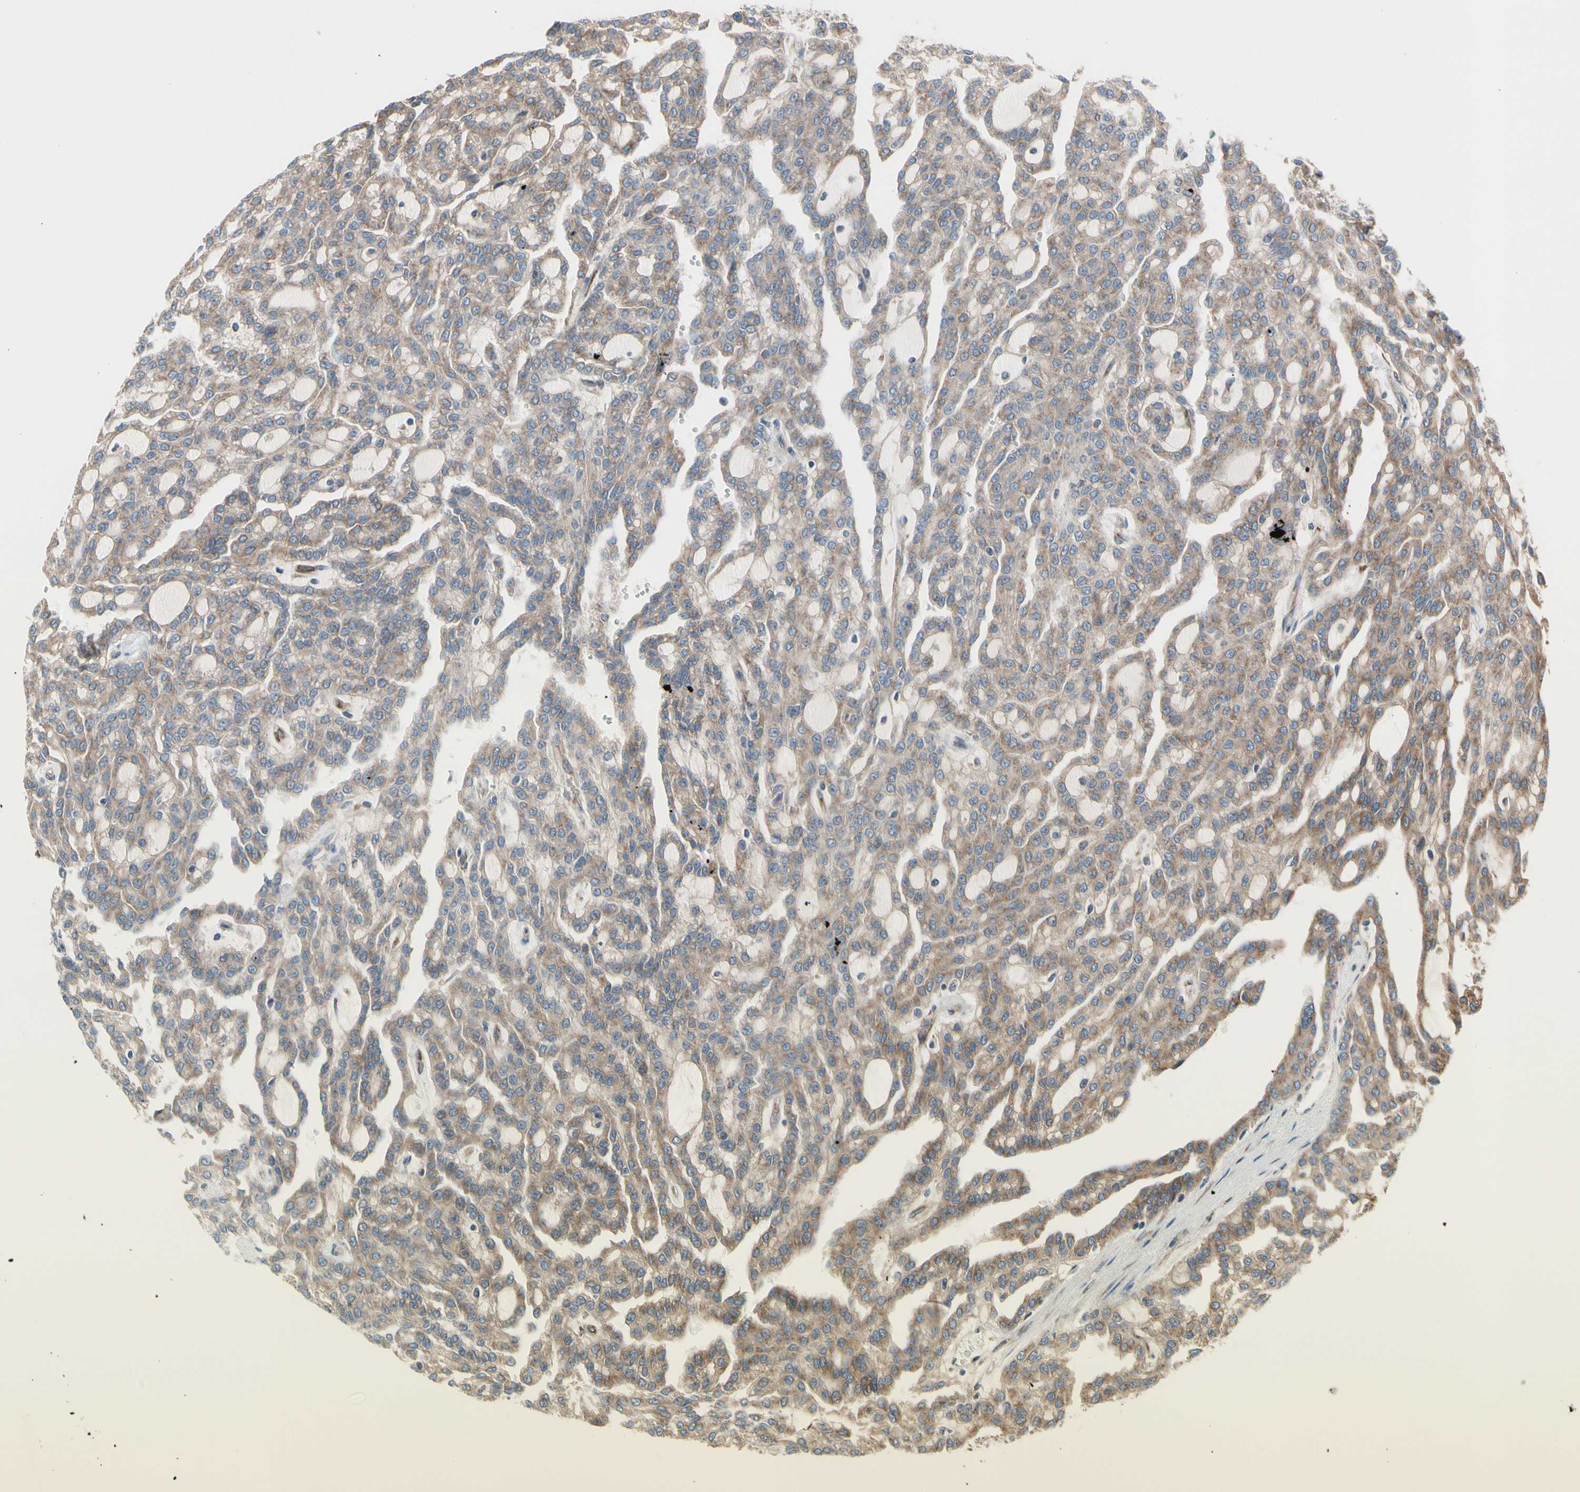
{"staining": {"intensity": "moderate", "quantity": ">75%", "location": "cytoplasmic/membranous"}, "tissue": "renal cancer", "cell_type": "Tumor cells", "image_type": "cancer", "snomed": [{"axis": "morphology", "description": "Adenocarcinoma, NOS"}, {"axis": "topography", "description": "Kidney"}], "caption": "A micrograph of renal cancer (adenocarcinoma) stained for a protein displays moderate cytoplasmic/membranous brown staining in tumor cells. (Brightfield microscopy of DAB IHC at high magnification).", "gene": "SLC39A9", "patient": {"sex": "male", "age": 63}}